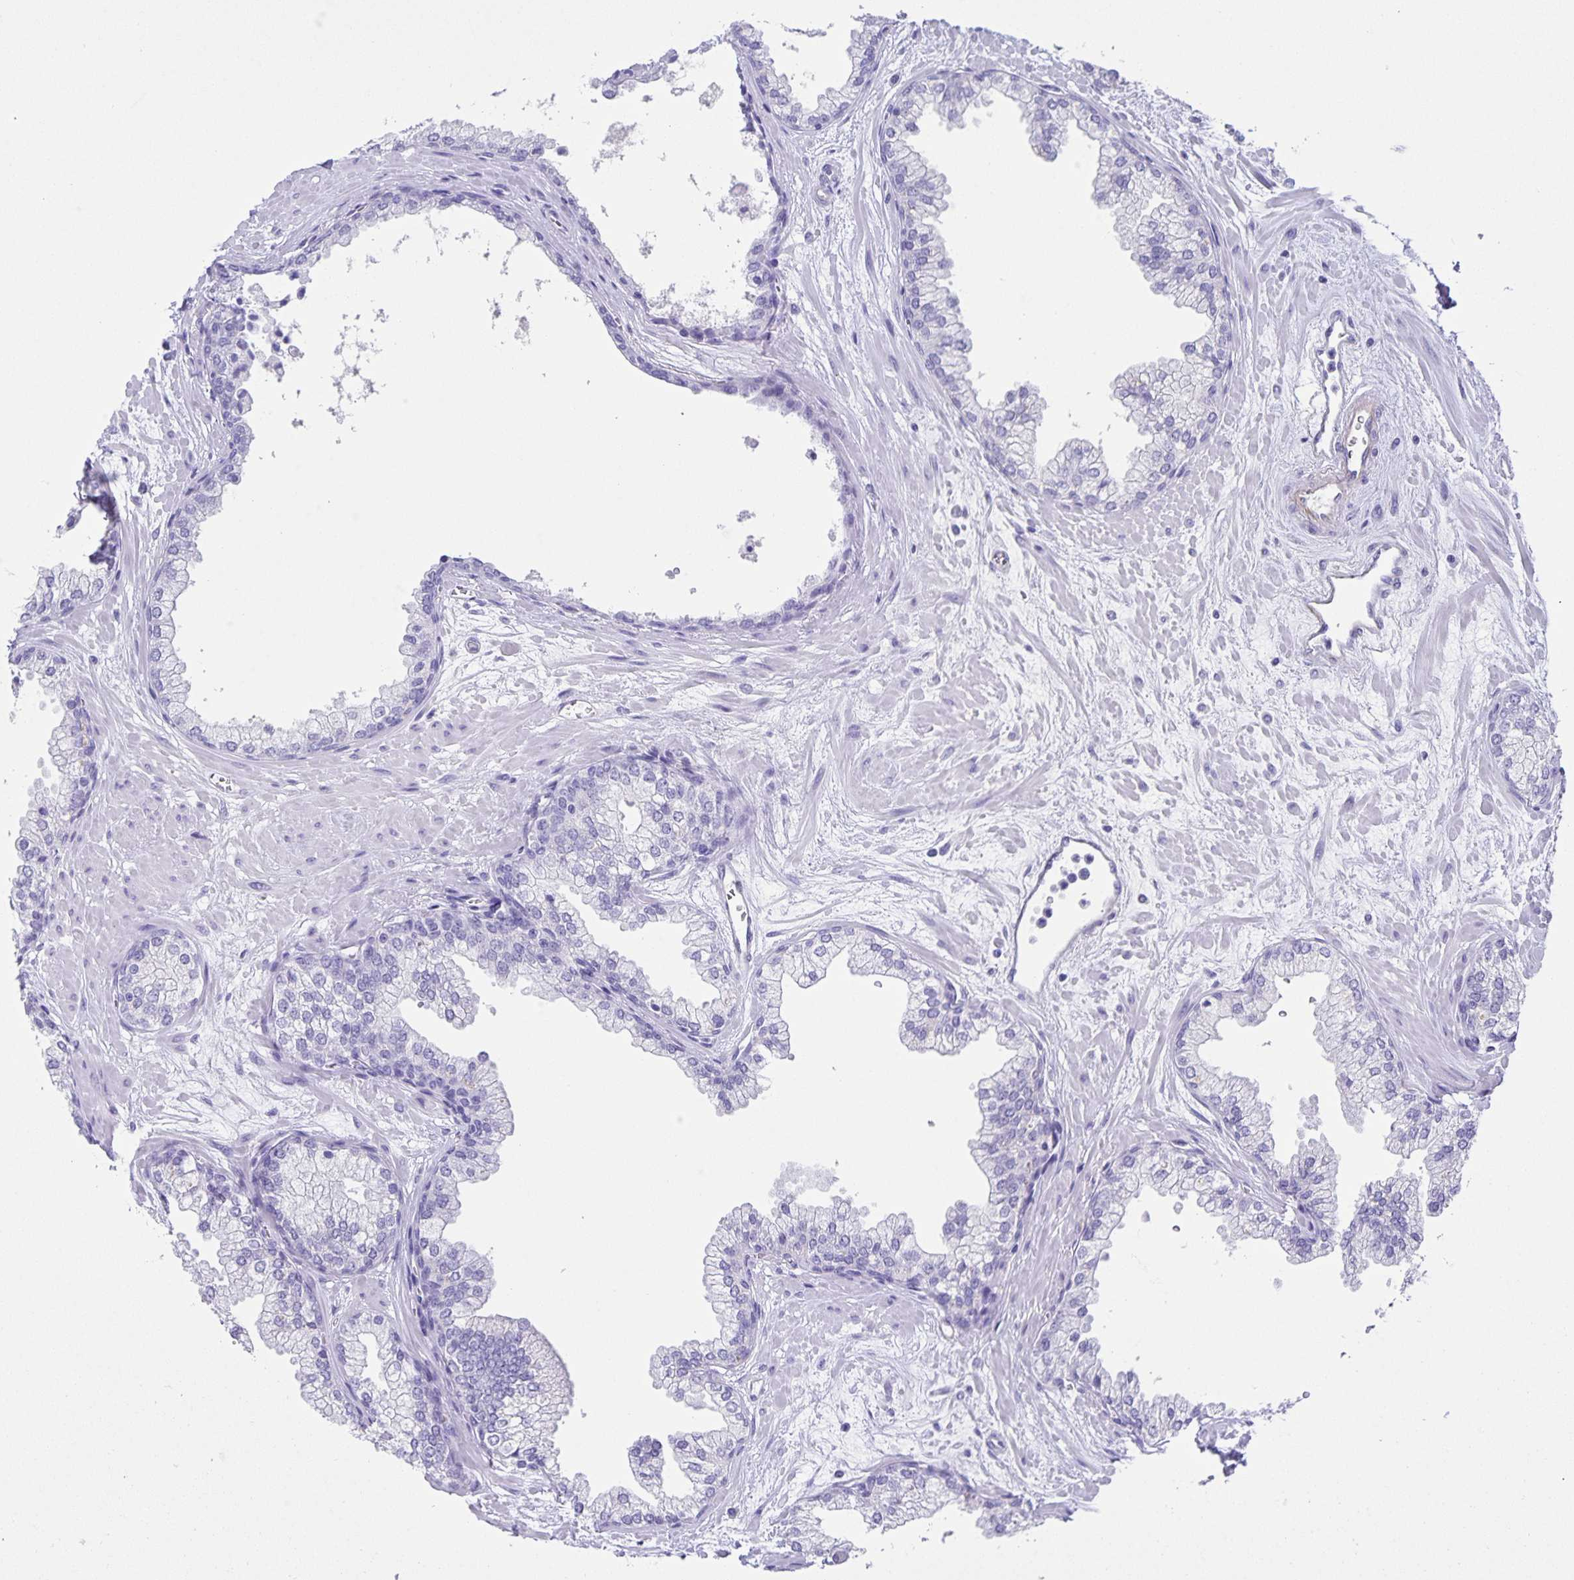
{"staining": {"intensity": "negative", "quantity": "none", "location": "none"}, "tissue": "prostate", "cell_type": "Glandular cells", "image_type": "normal", "snomed": [{"axis": "morphology", "description": "Normal tissue, NOS"}, {"axis": "topography", "description": "Prostate"}, {"axis": "topography", "description": "Peripheral nerve tissue"}], "caption": "The immunohistochemistry (IHC) image has no significant positivity in glandular cells of prostate.", "gene": "UBQLN3", "patient": {"sex": "male", "age": 61}}